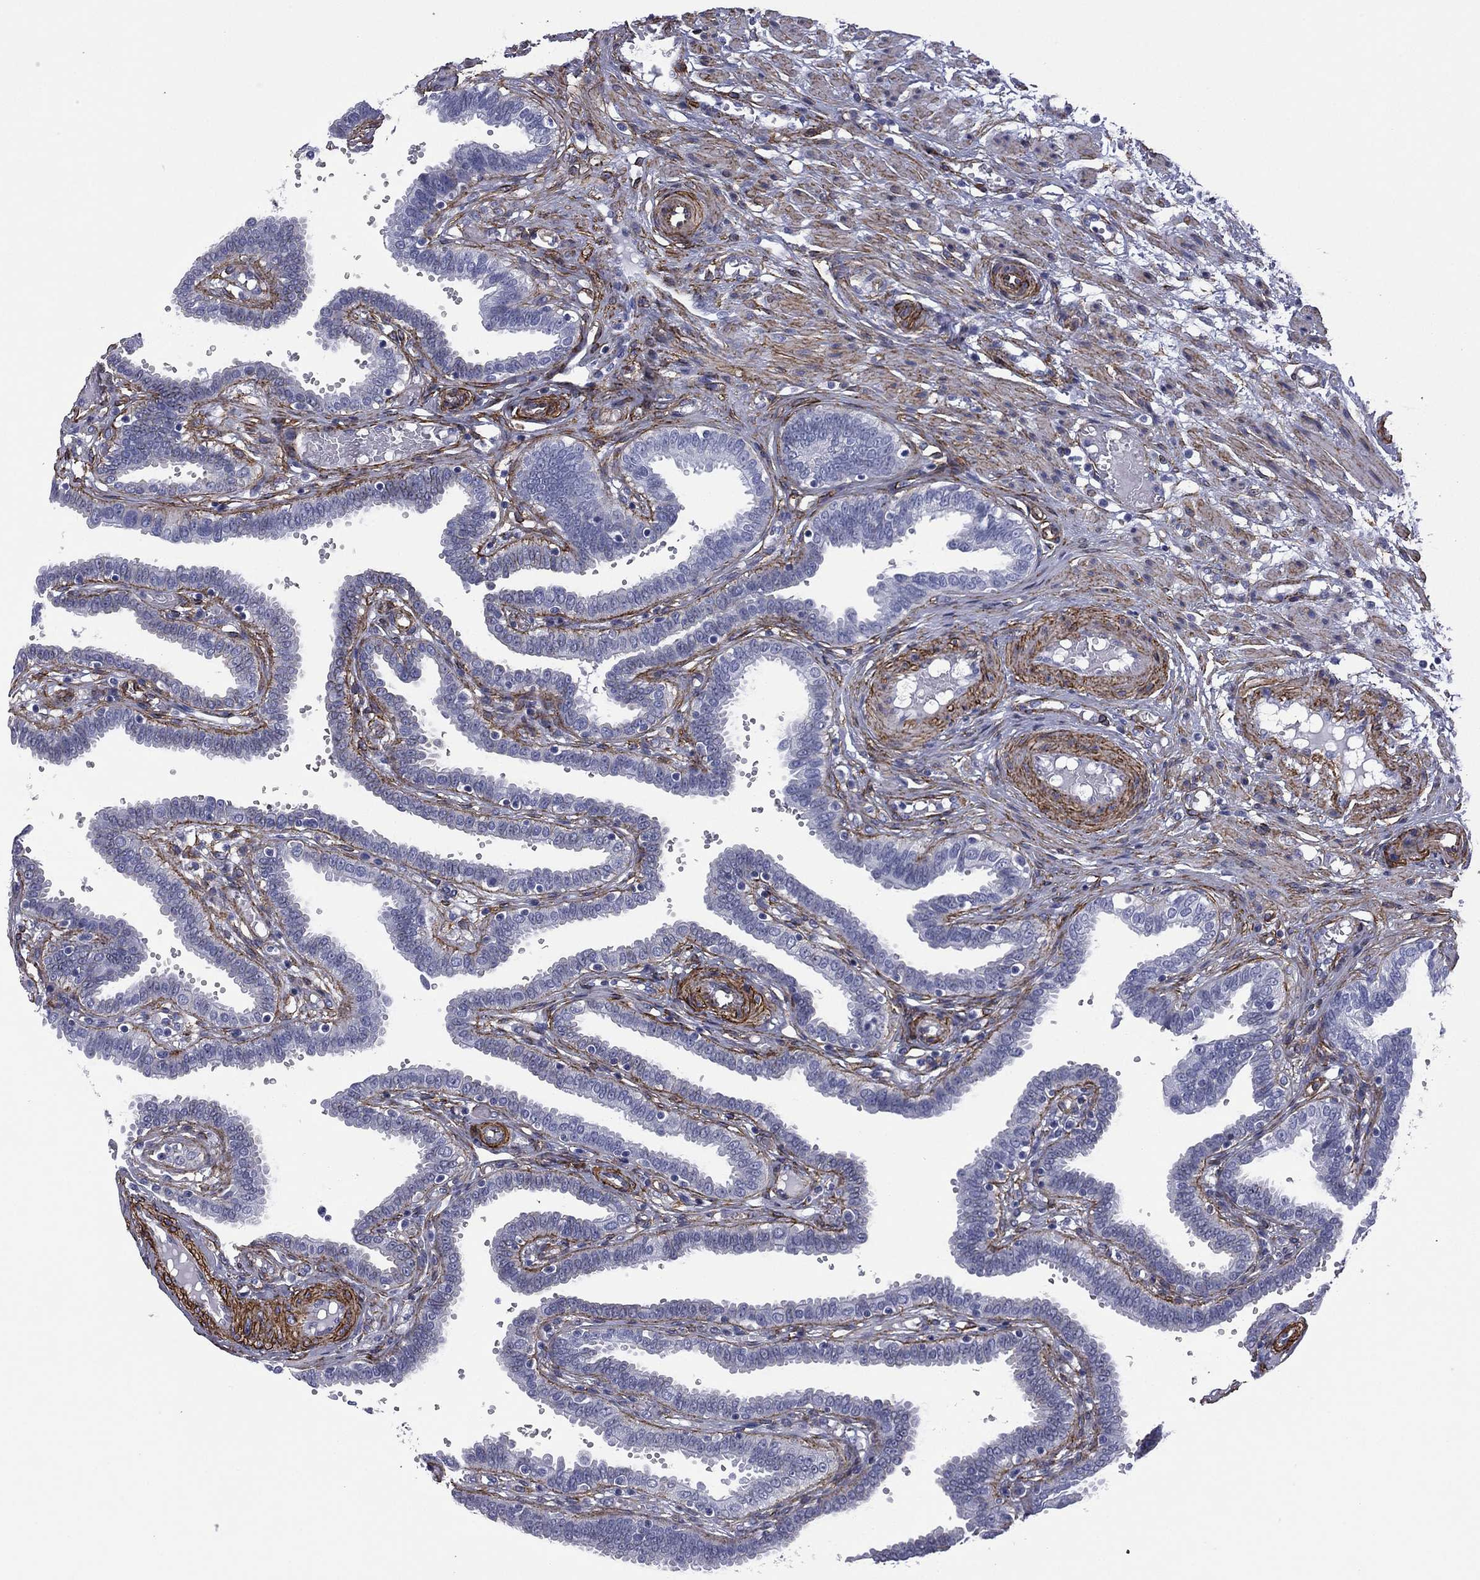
{"staining": {"intensity": "negative", "quantity": "none", "location": "none"}, "tissue": "fallopian tube", "cell_type": "Glandular cells", "image_type": "normal", "snomed": [{"axis": "morphology", "description": "Normal tissue, NOS"}, {"axis": "topography", "description": "Fallopian tube"}], "caption": "Unremarkable fallopian tube was stained to show a protein in brown. There is no significant positivity in glandular cells.", "gene": "CAVIN3", "patient": {"sex": "female", "age": 37}}